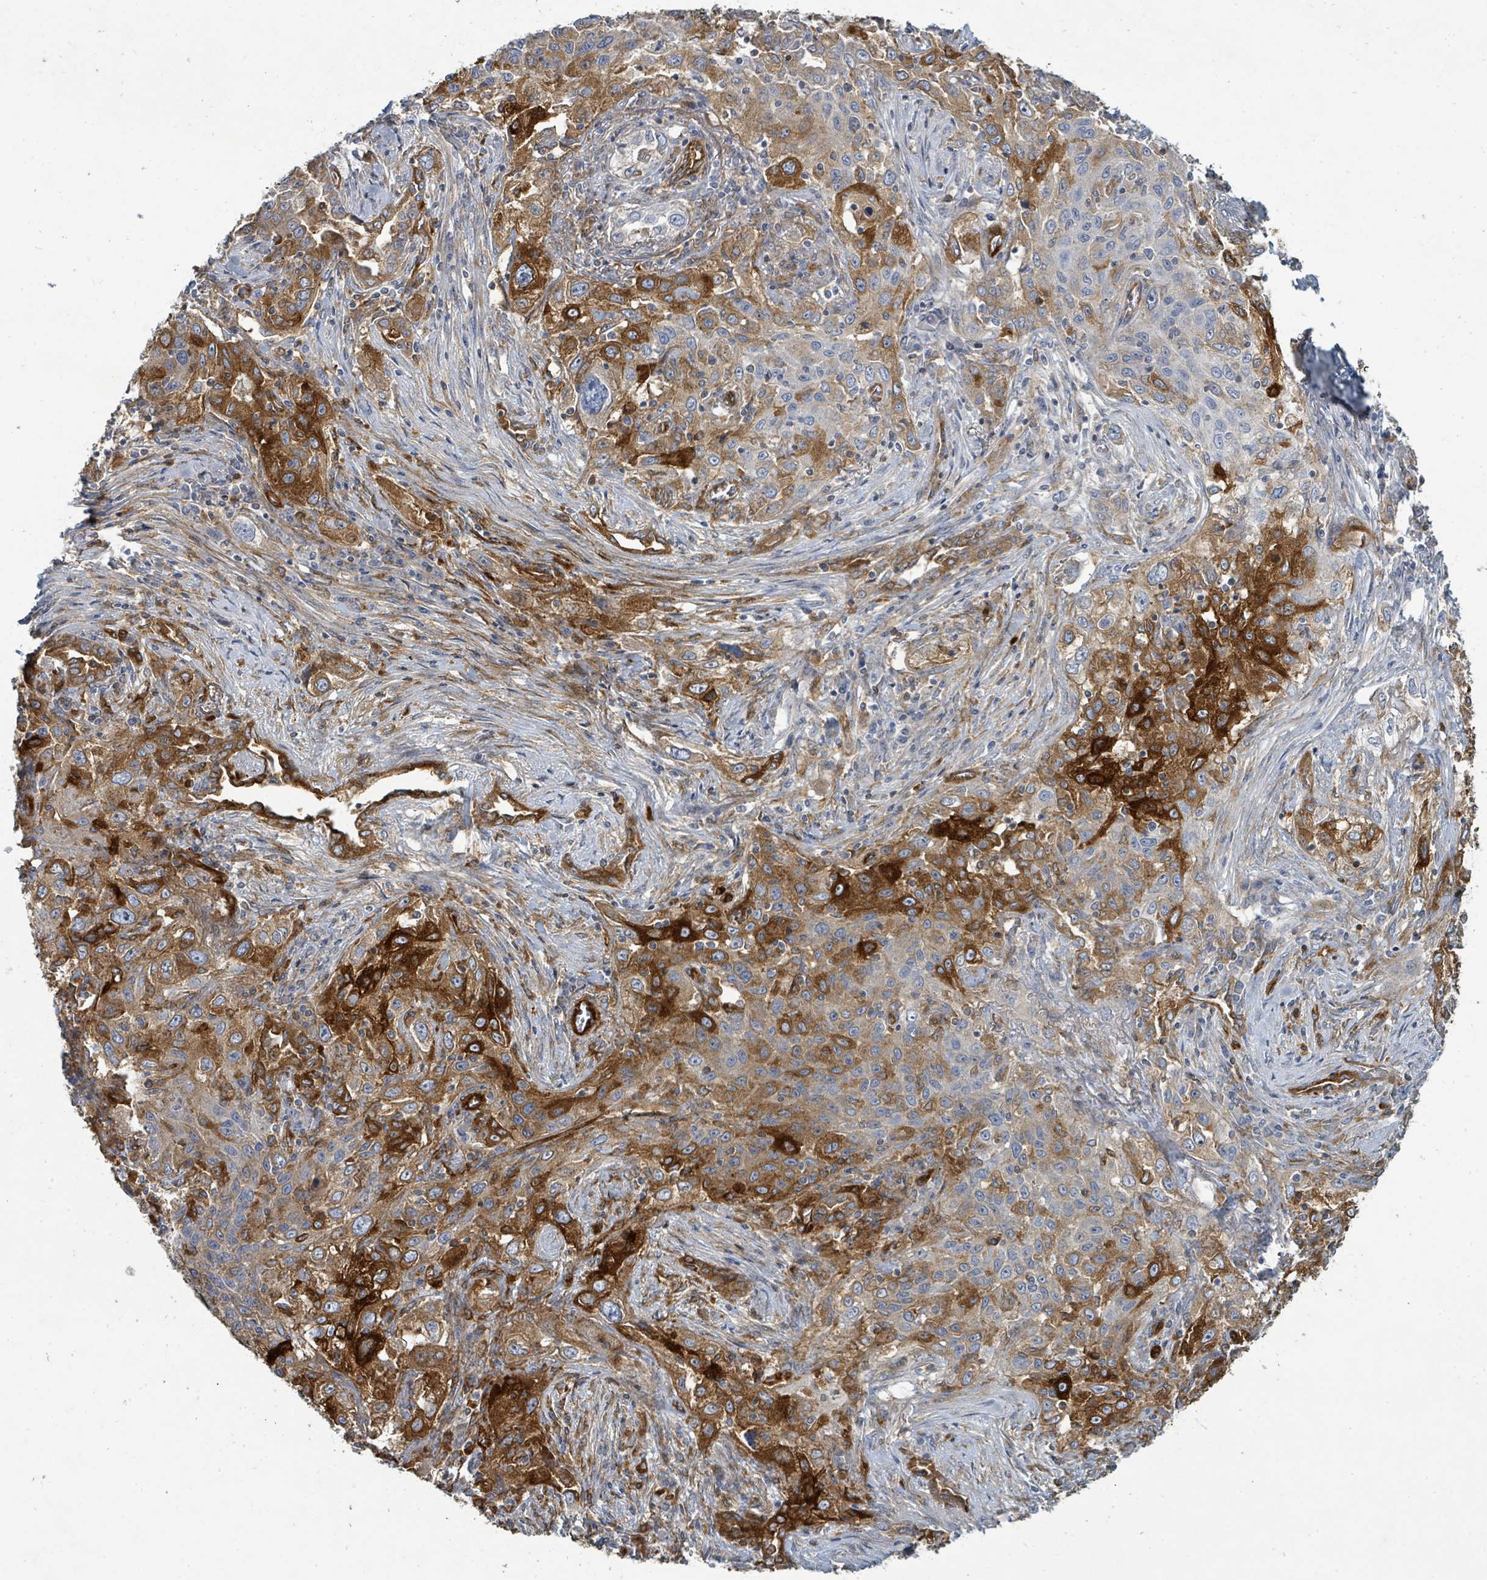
{"staining": {"intensity": "strong", "quantity": "<25%", "location": "cytoplasmic/membranous"}, "tissue": "lung cancer", "cell_type": "Tumor cells", "image_type": "cancer", "snomed": [{"axis": "morphology", "description": "Squamous cell carcinoma, NOS"}, {"axis": "topography", "description": "Lung"}], "caption": "Lung squamous cell carcinoma stained for a protein (brown) displays strong cytoplasmic/membranous positive positivity in about <25% of tumor cells.", "gene": "IFIT1", "patient": {"sex": "female", "age": 69}}